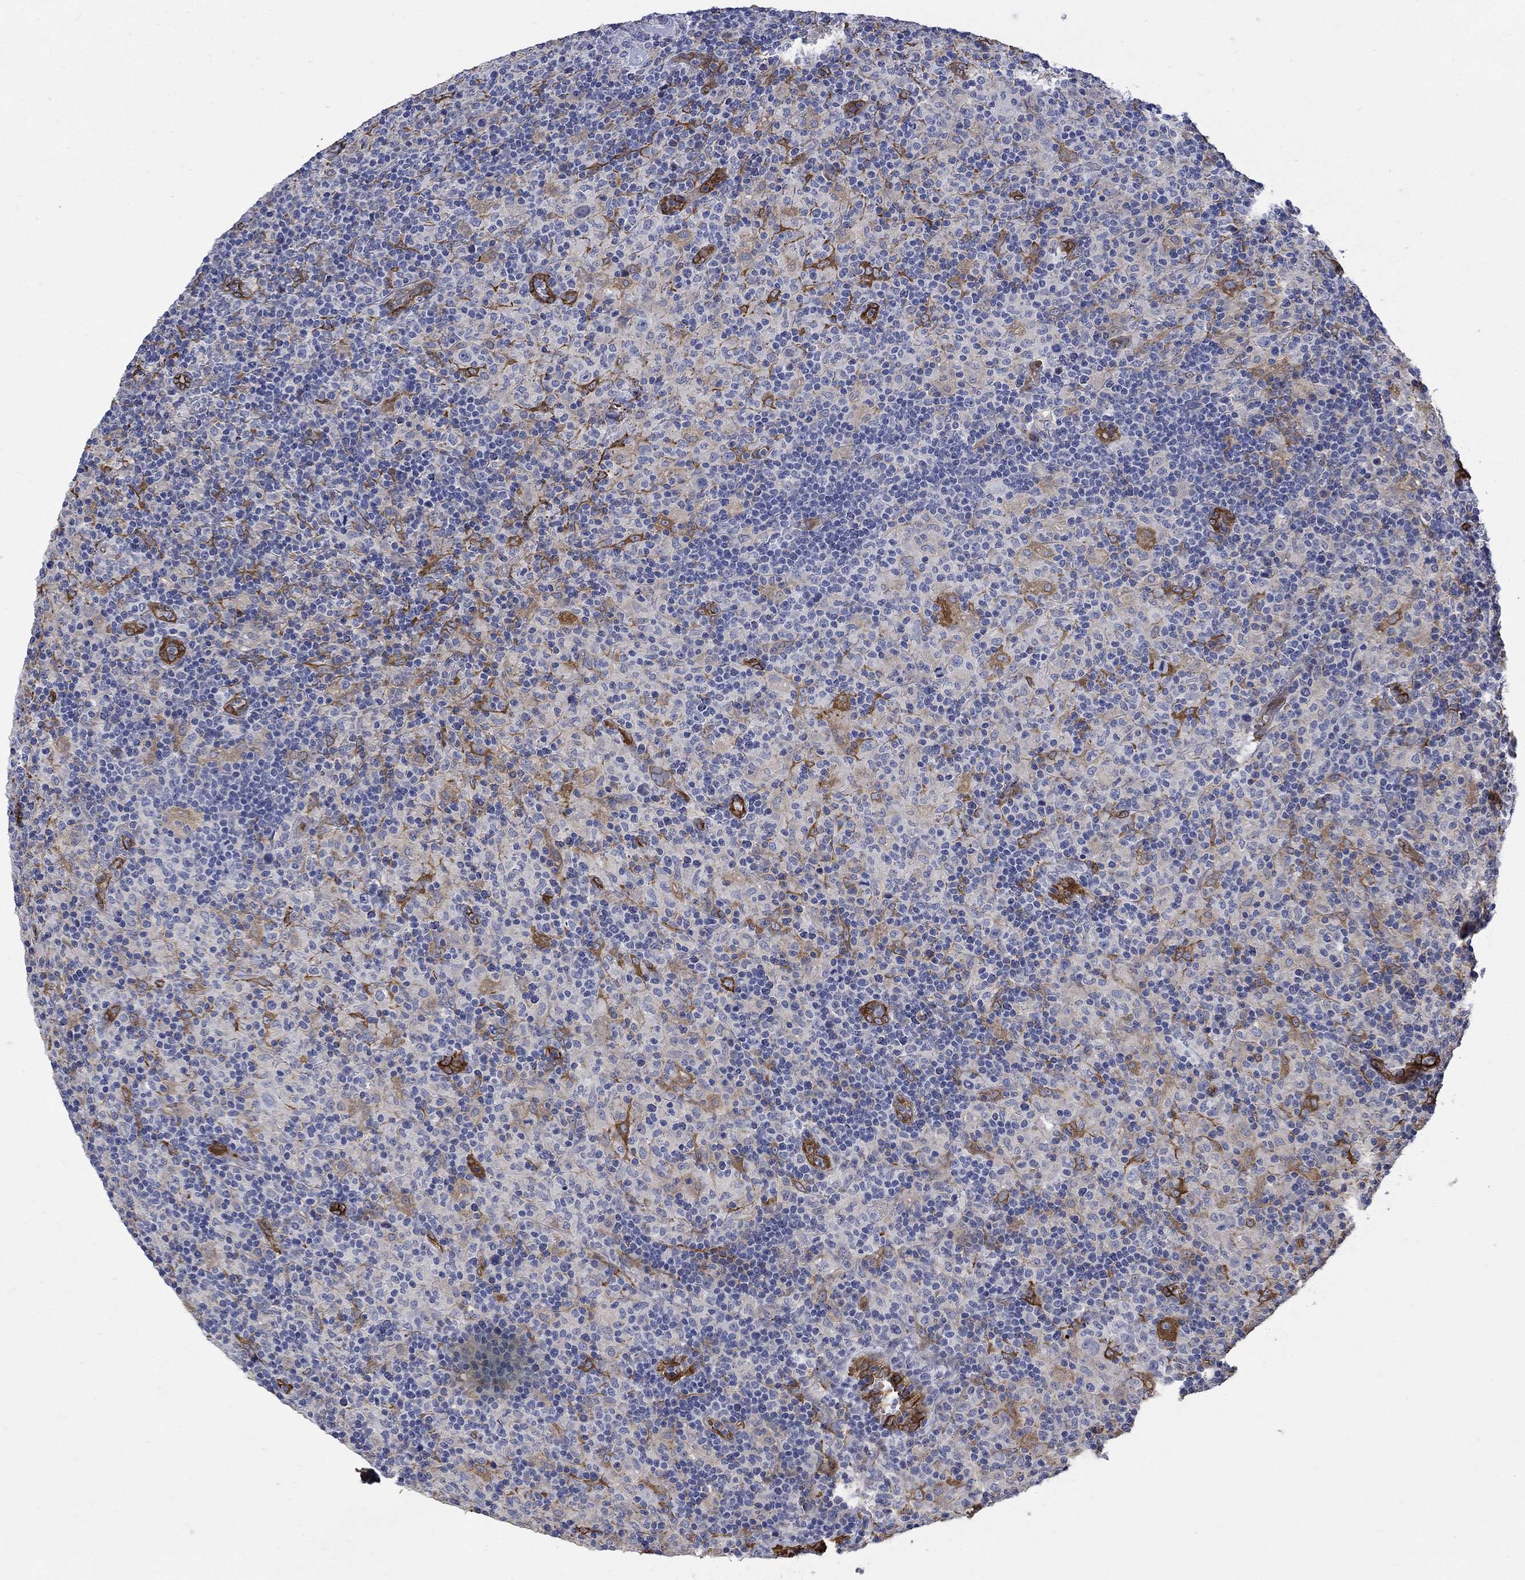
{"staining": {"intensity": "negative", "quantity": "none", "location": "none"}, "tissue": "lymphoma", "cell_type": "Tumor cells", "image_type": "cancer", "snomed": [{"axis": "morphology", "description": "Hodgkin's disease, NOS"}, {"axis": "topography", "description": "Lymph node"}], "caption": "Lymphoma was stained to show a protein in brown. There is no significant positivity in tumor cells.", "gene": "TGM2", "patient": {"sex": "male", "age": 70}}